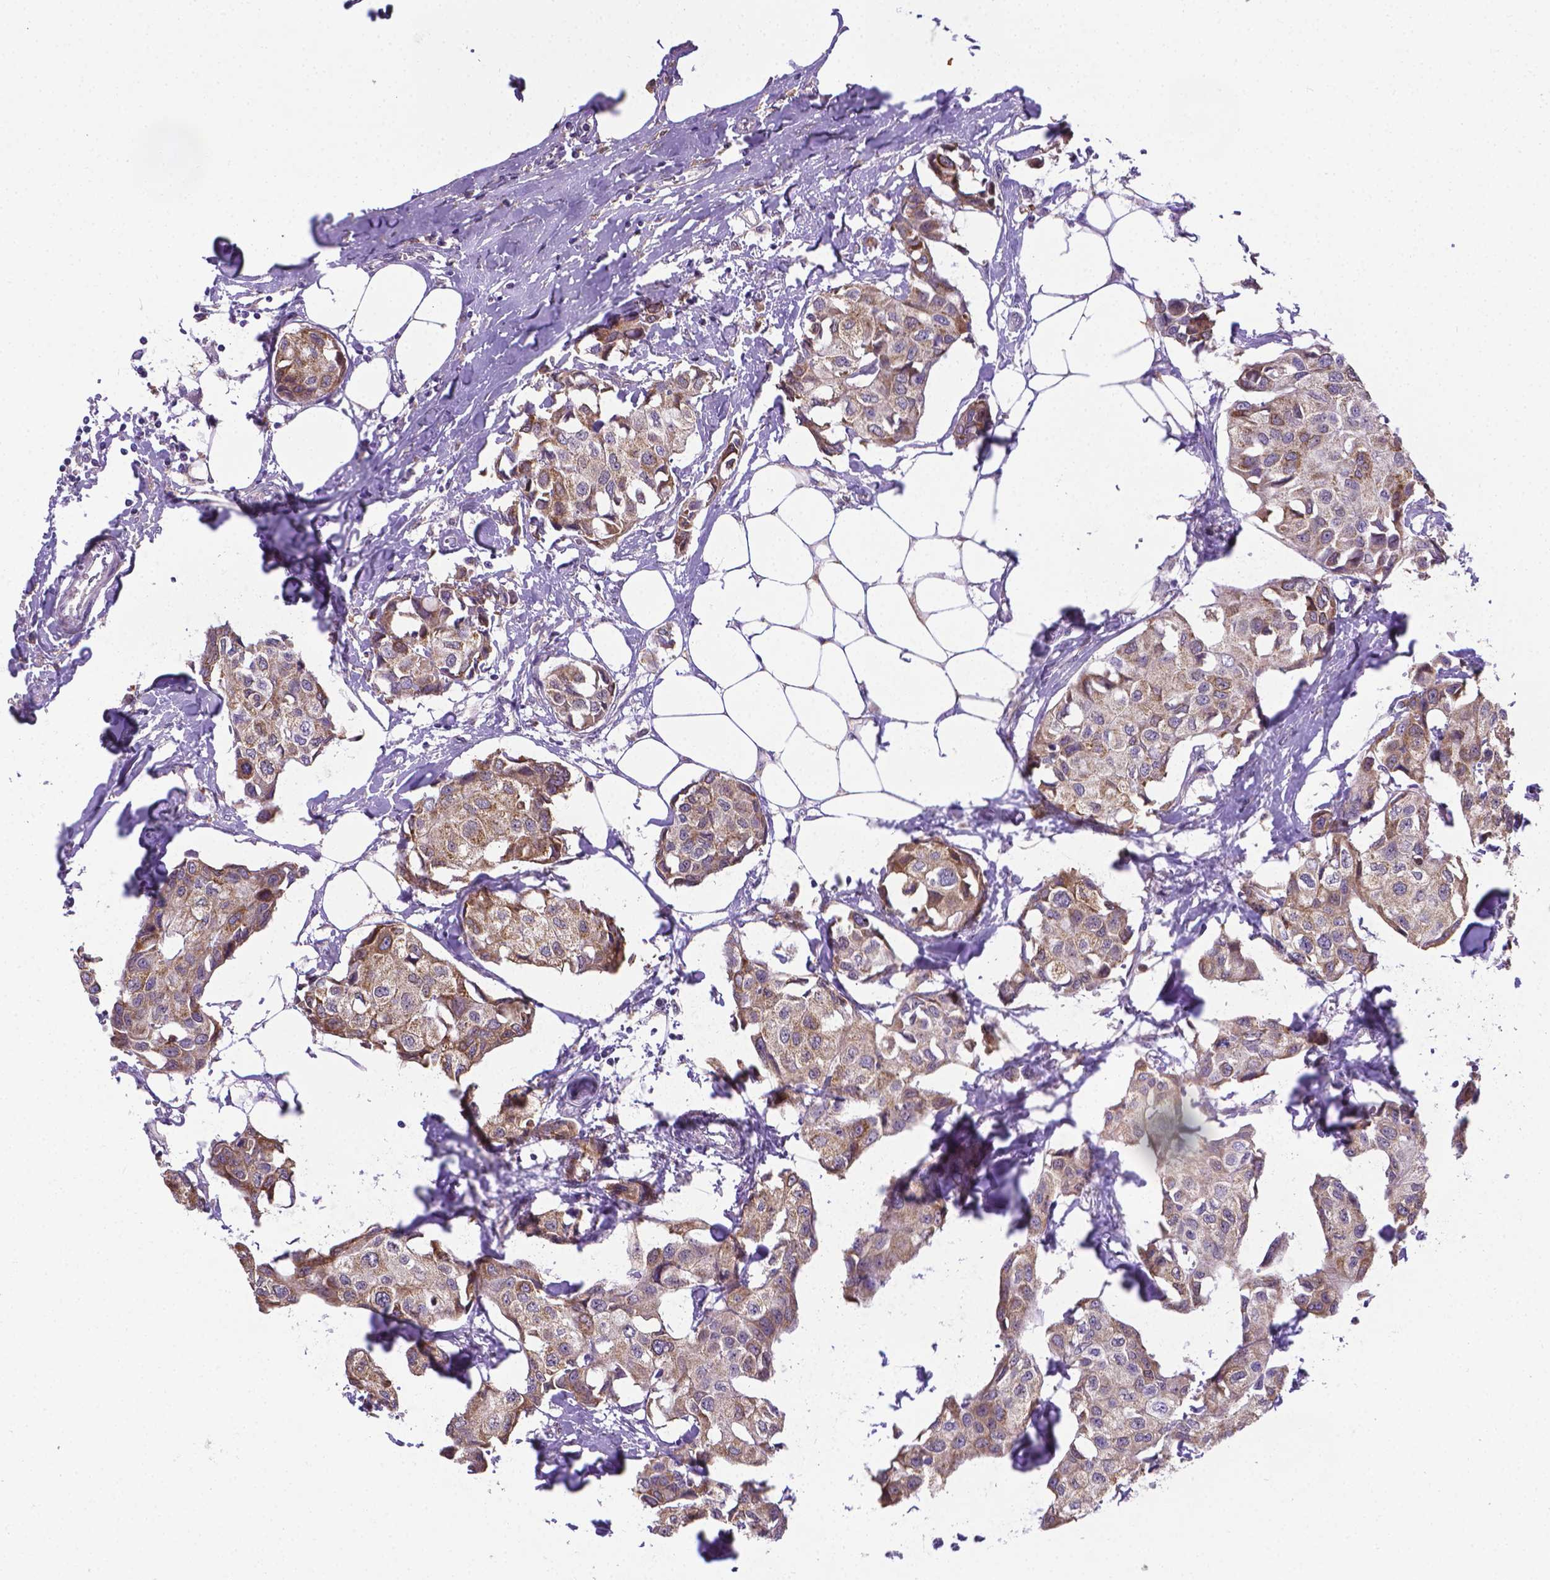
{"staining": {"intensity": "weak", "quantity": ">75%", "location": "cytoplasmic/membranous"}, "tissue": "breast cancer", "cell_type": "Tumor cells", "image_type": "cancer", "snomed": [{"axis": "morphology", "description": "Duct carcinoma"}, {"axis": "topography", "description": "Breast"}], "caption": "There is low levels of weak cytoplasmic/membranous positivity in tumor cells of breast cancer, as demonstrated by immunohistochemical staining (brown color).", "gene": "GPR63", "patient": {"sex": "female", "age": 80}}